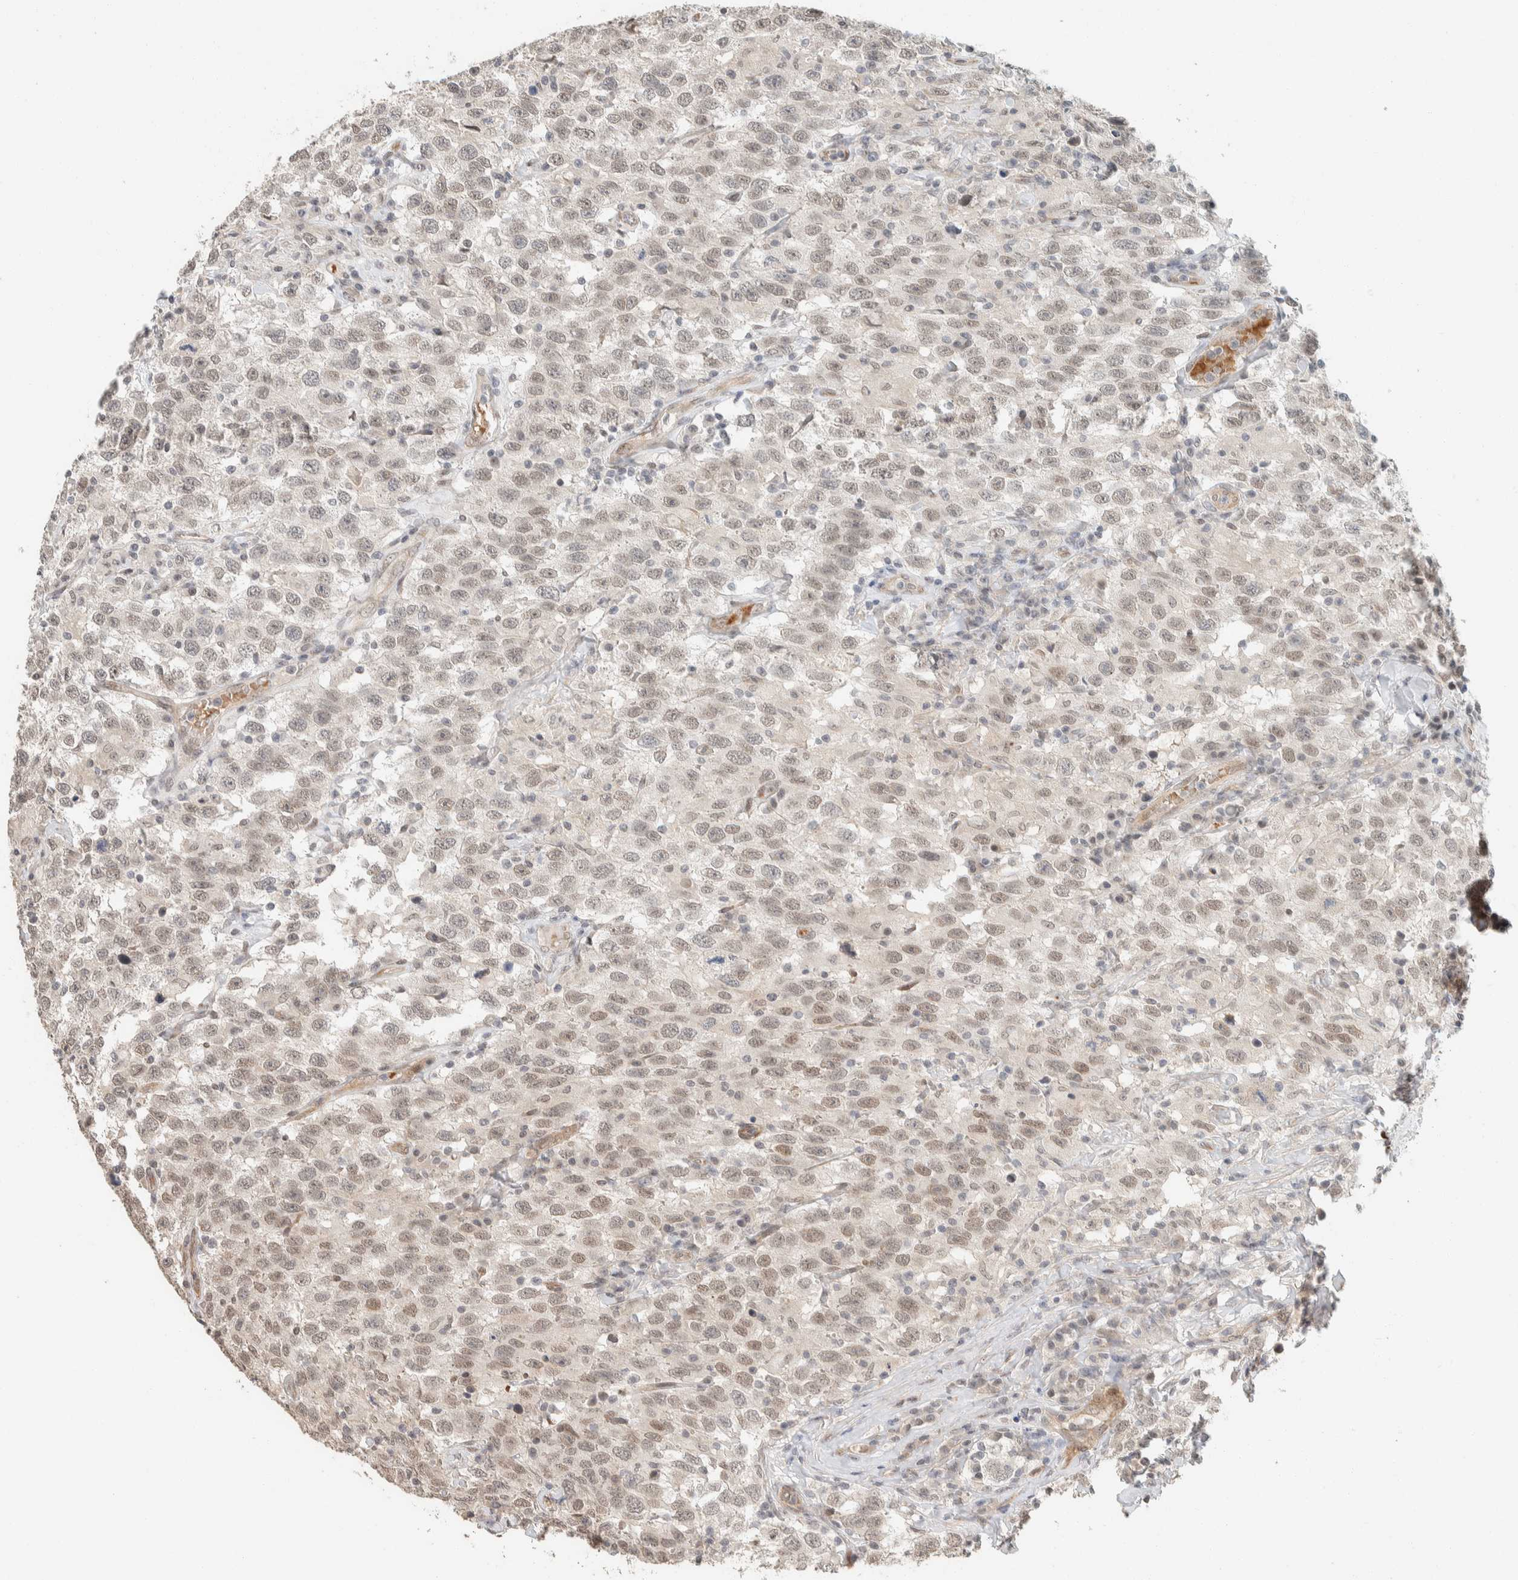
{"staining": {"intensity": "weak", "quantity": ">75%", "location": "nuclear"}, "tissue": "testis cancer", "cell_type": "Tumor cells", "image_type": "cancer", "snomed": [{"axis": "morphology", "description": "Seminoma, NOS"}, {"axis": "topography", "description": "Testis"}], "caption": "Protein expression analysis of seminoma (testis) reveals weak nuclear expression in about >75% of tumor cells.", "gene": "ZBTB2", "patient": {"sex": "male", "age": 41}}